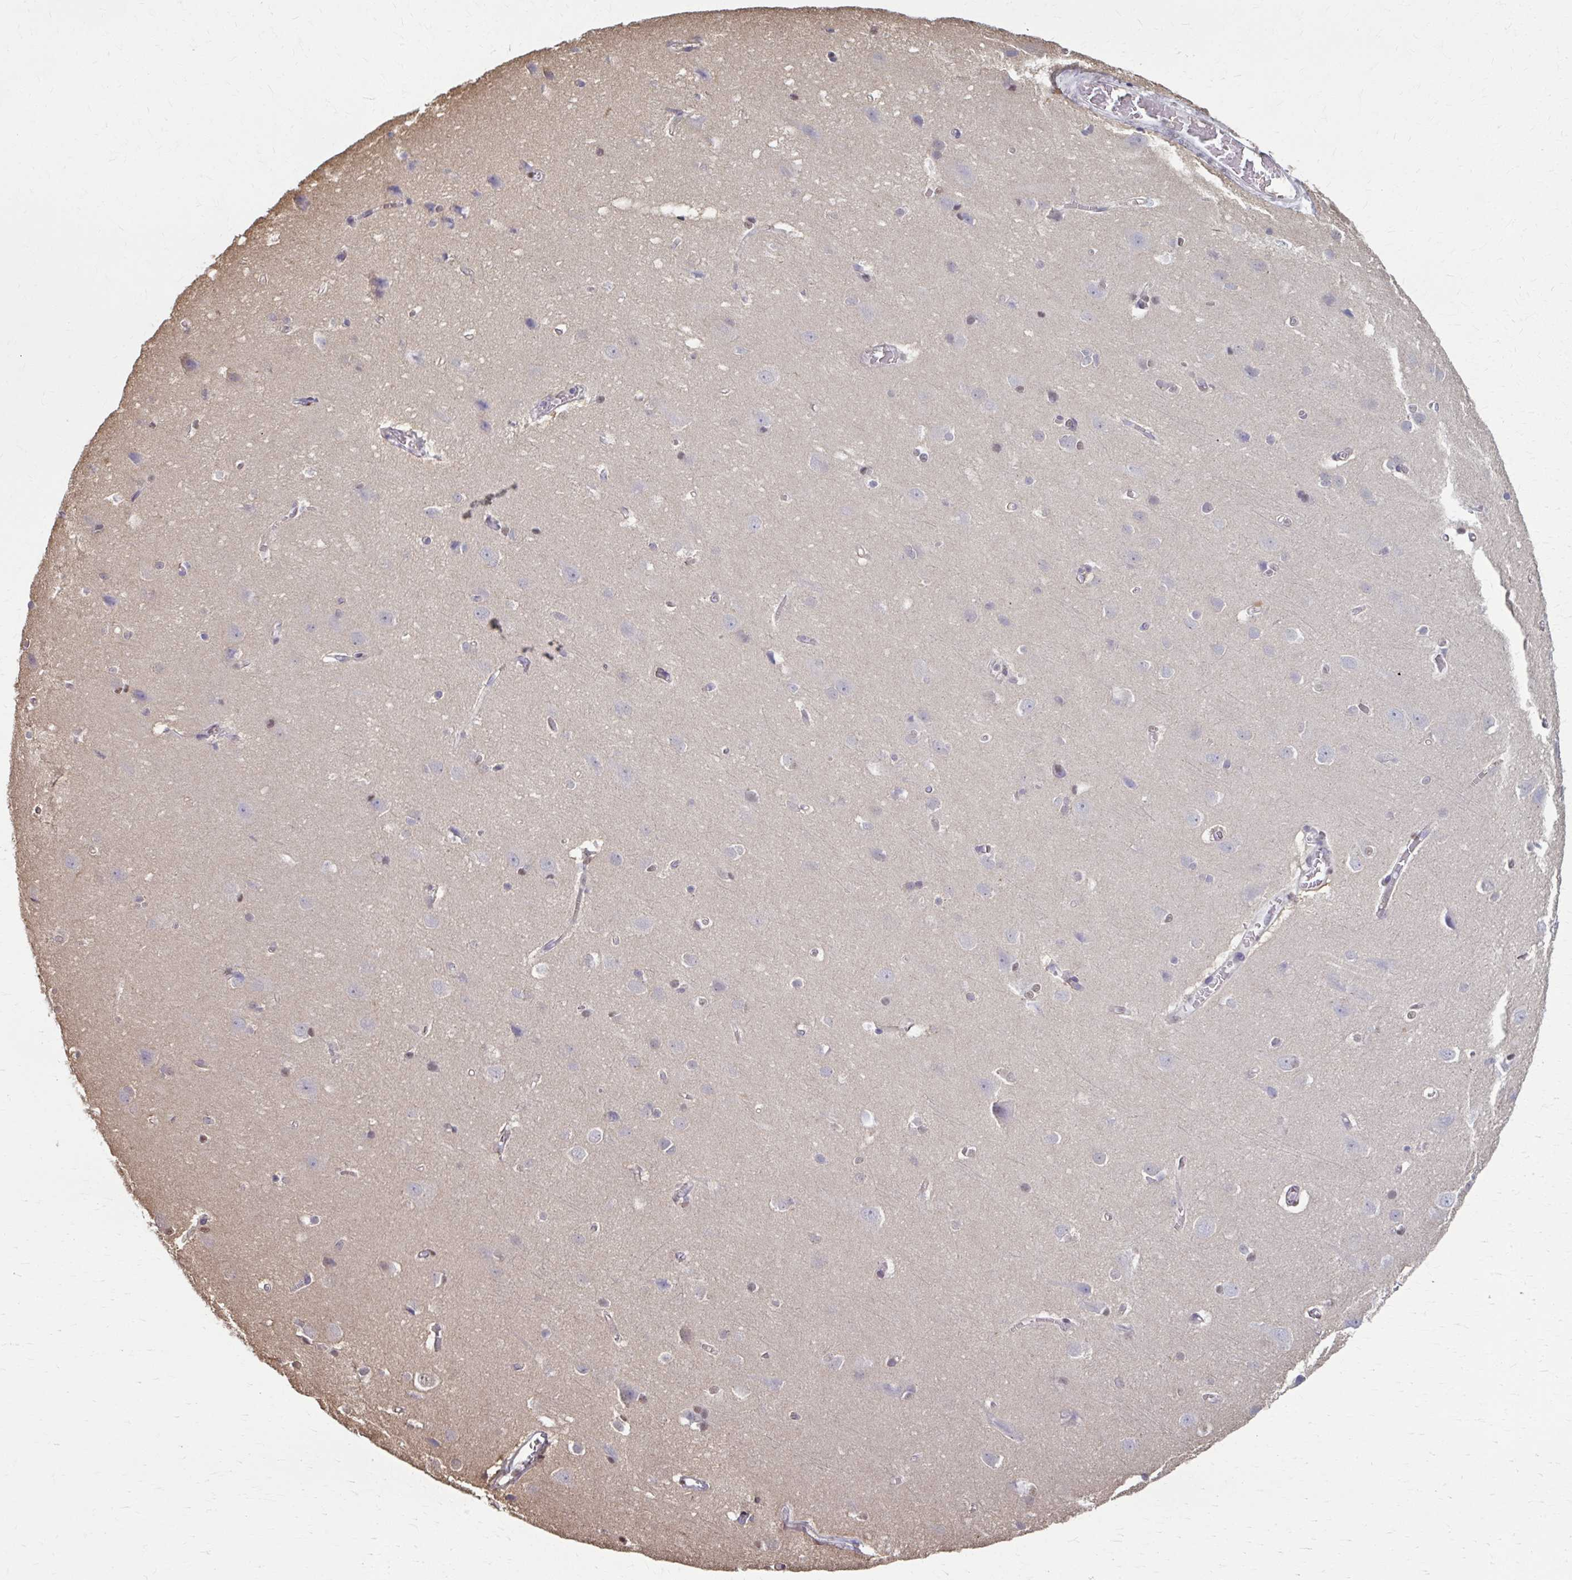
{"staining": {"intensity": "negative", "quantity": "none", "location": "none"}, "tissue": "cerebral cortex", "cell_type": "Endothelial cells", "image_type": "normal", "snomed": [{"axis": "morphology", "description": "Normal tissue, NOS"}, {"axis": "topography", "description": "Cerebral cortex"}], "caption": "This is an immunohistochemistry (IHC) image of normal human cerebral cortex. There is no staining in endothelial cells.", "gene": "ING4", "patient": {"sex": "male", "age": 37}}